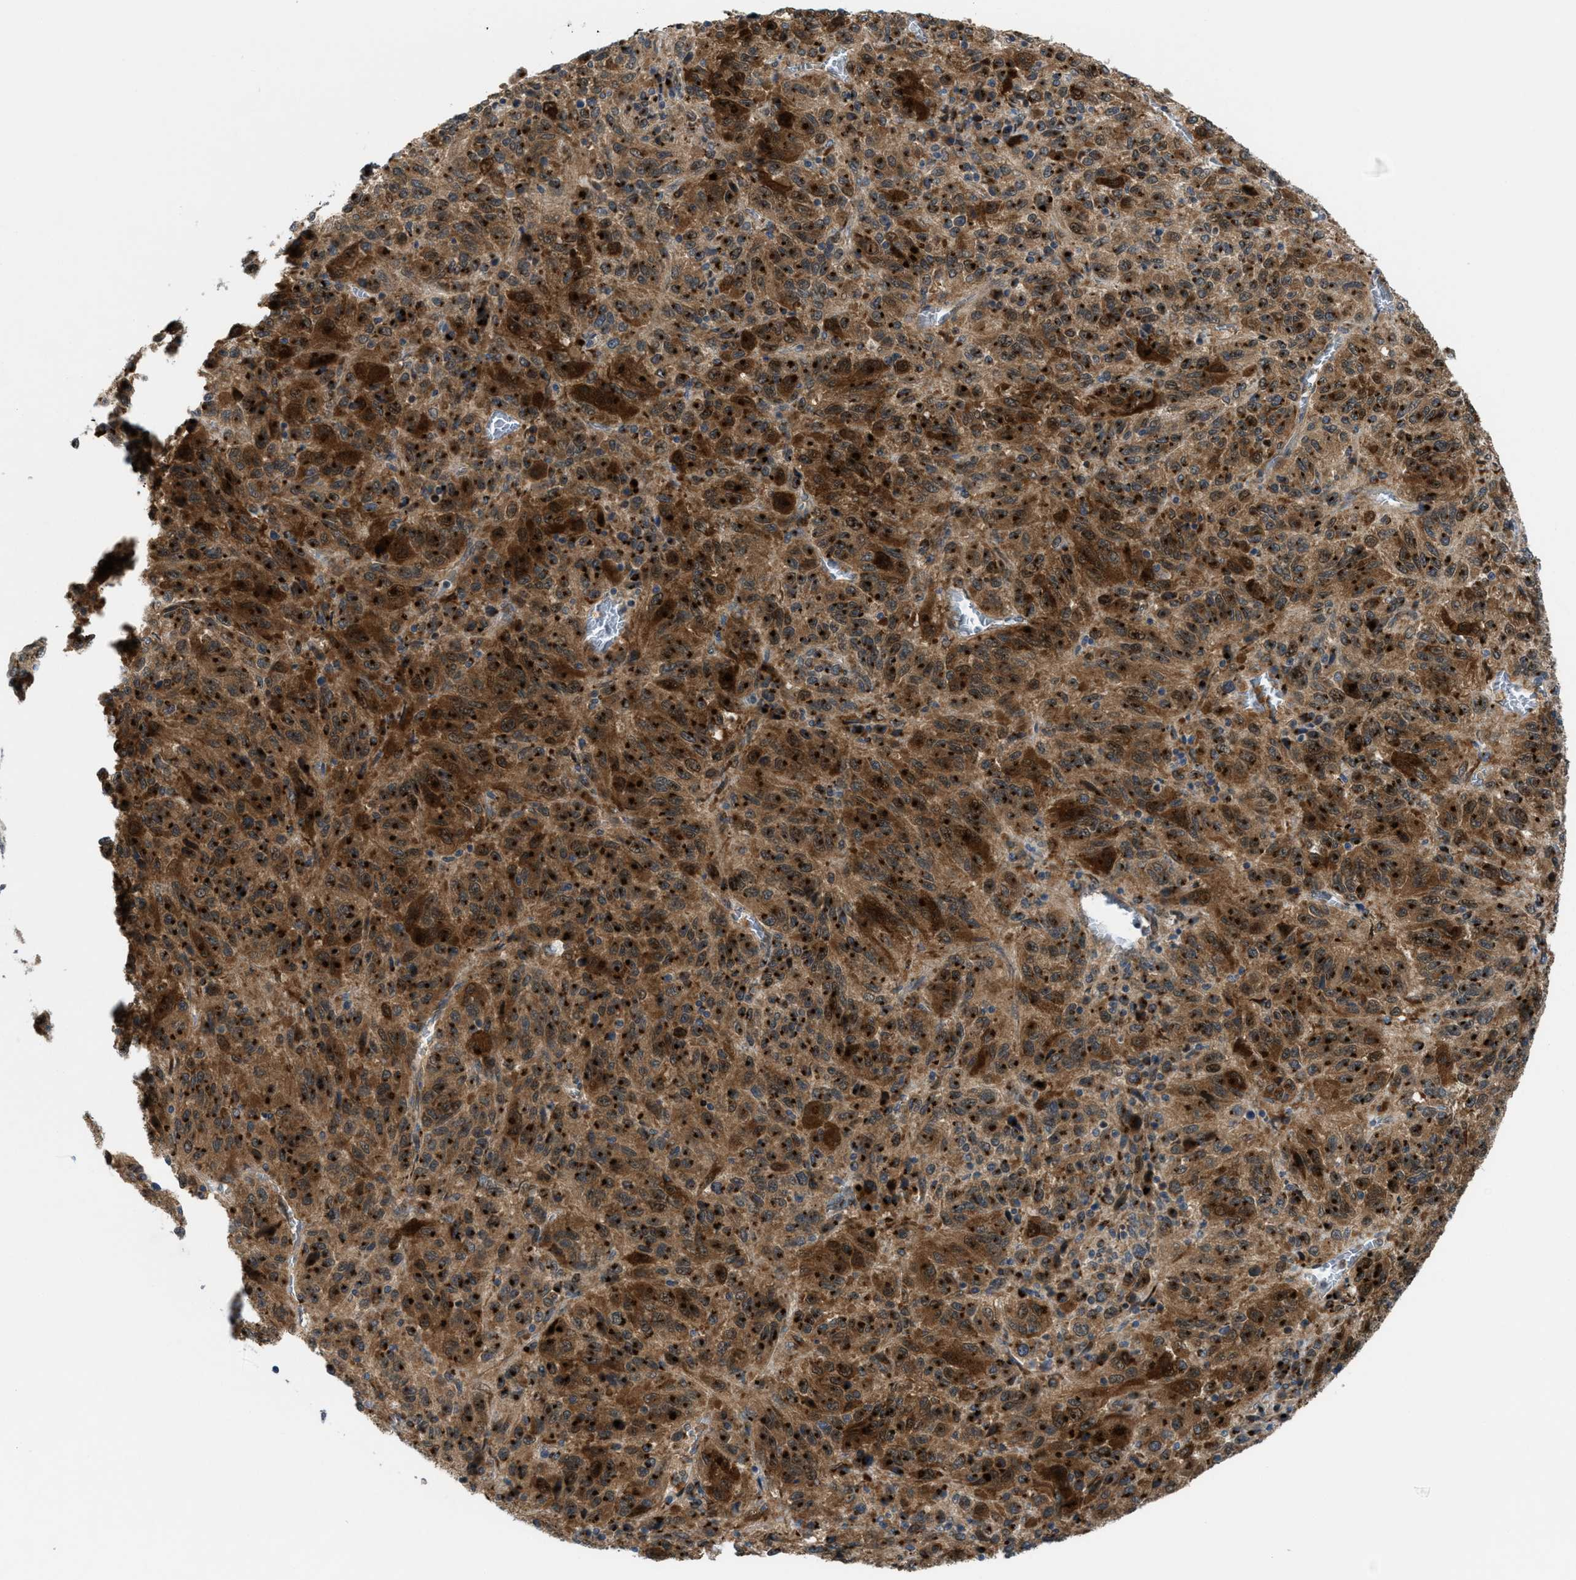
{"staining": {"intensity": "strong", "quantity": ">75%", "location": "cytoplasmic/membranous,nuclear"}, "tissue": "melanoma", "cell_type": "Tumor cells", "image_type": "cancer", "snomed": [{"axis": "morphology", "description": "Malignant melanoma, Metastatic site"}, {"axis": "topography", "description": "Lung"}], "caption": "Malignant melanoma (metastatic site) stained with a brown dye displays strong cytoplasmic/membranous and nuclear positive staining in about >75% of tumor cells.", "gene": "SLC38A10", "patient": {"sex": "male", "age": 64}}